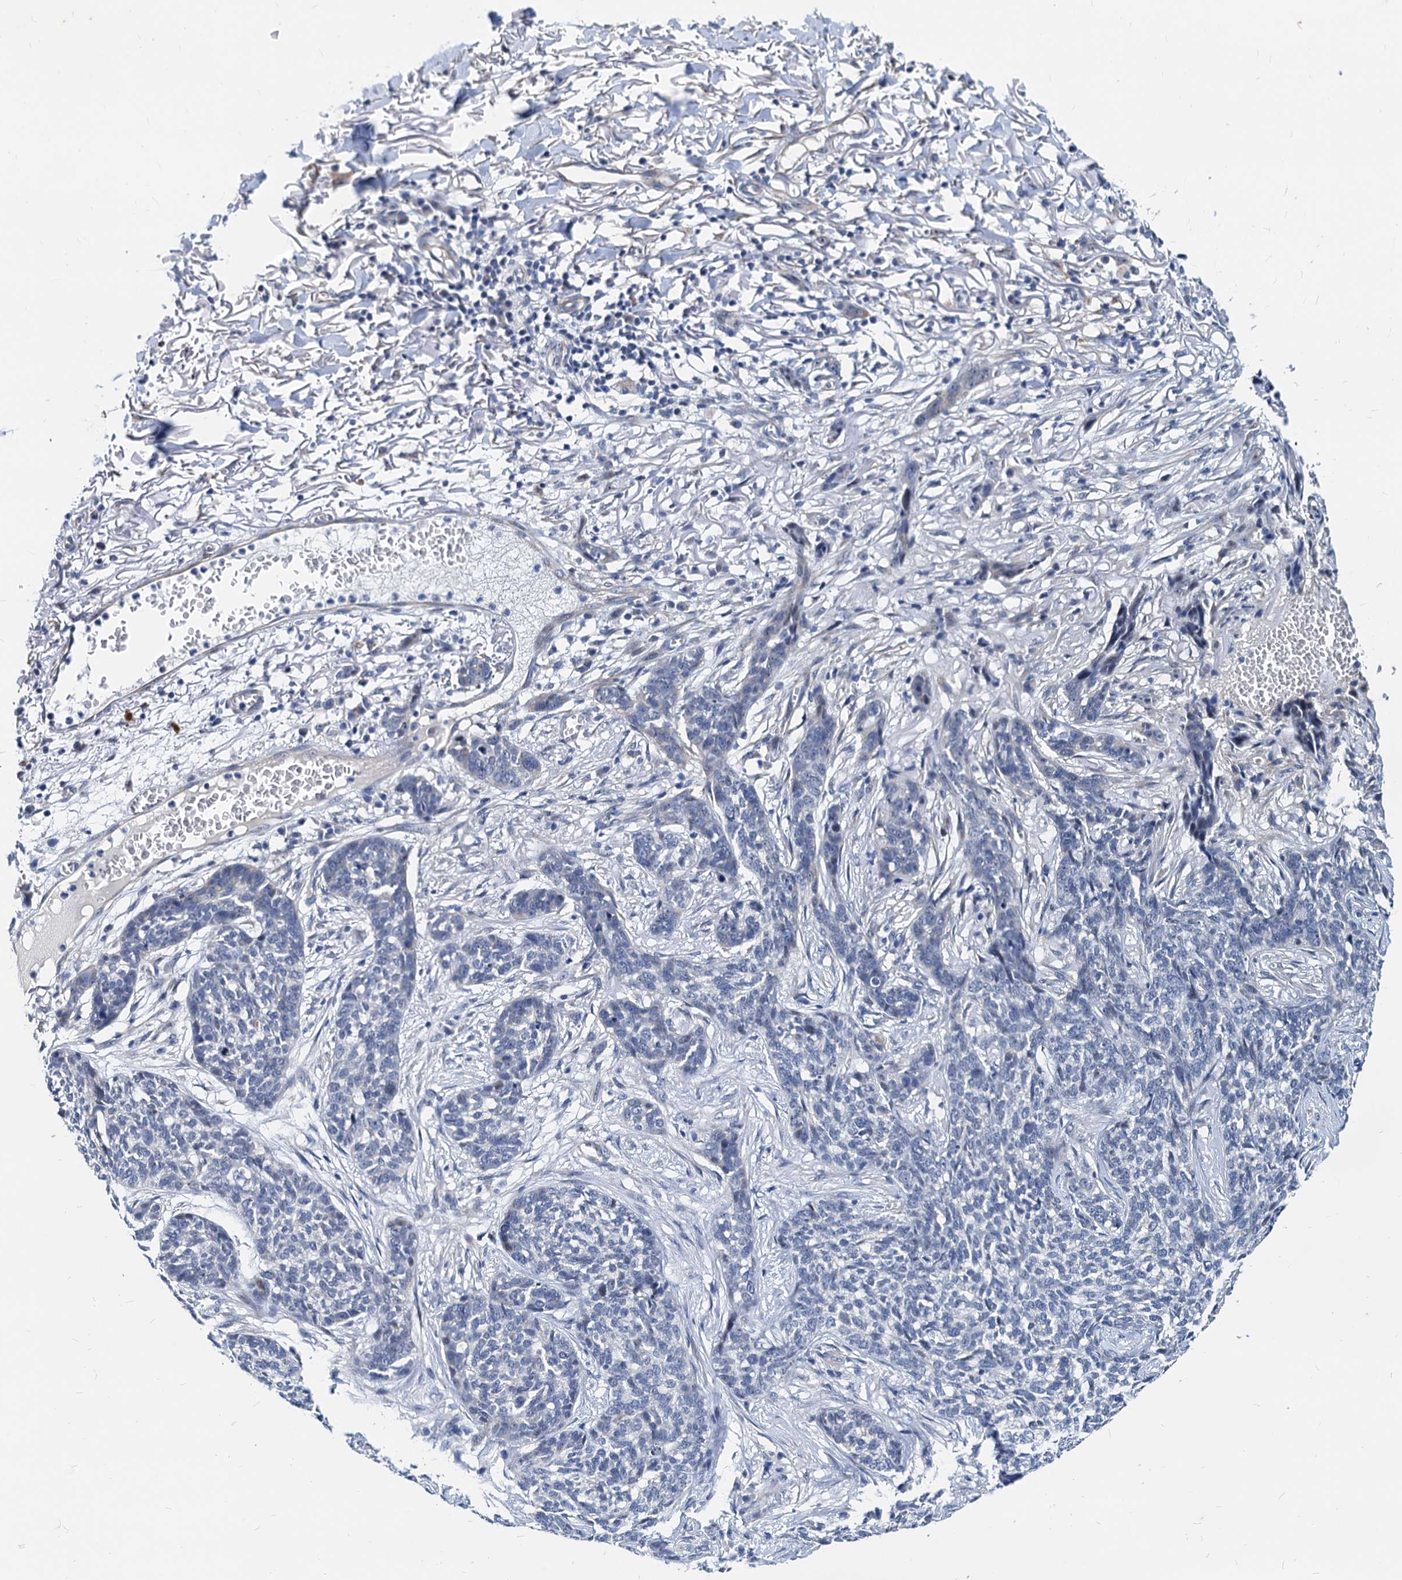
{"staining": {"intensity": "negative", "quantity": "none", "location": "none"}, "tissue": "skin cancer", "cell_type": "Tumor cells", "image_type": "cancer", "snomed": [{"axis": "morphology", "description": "Basal cell carcinoma"}, {"axis": "topography", "description": "Skin"}], "caption": "IHC image of neoplastic tissue: human basal cell carcinoma (skin) stained with DAB demonstrates no significant protein positivity in tumor cells.", "gene": "HSF2", "patient": {"sex": "male", "age": 85}}